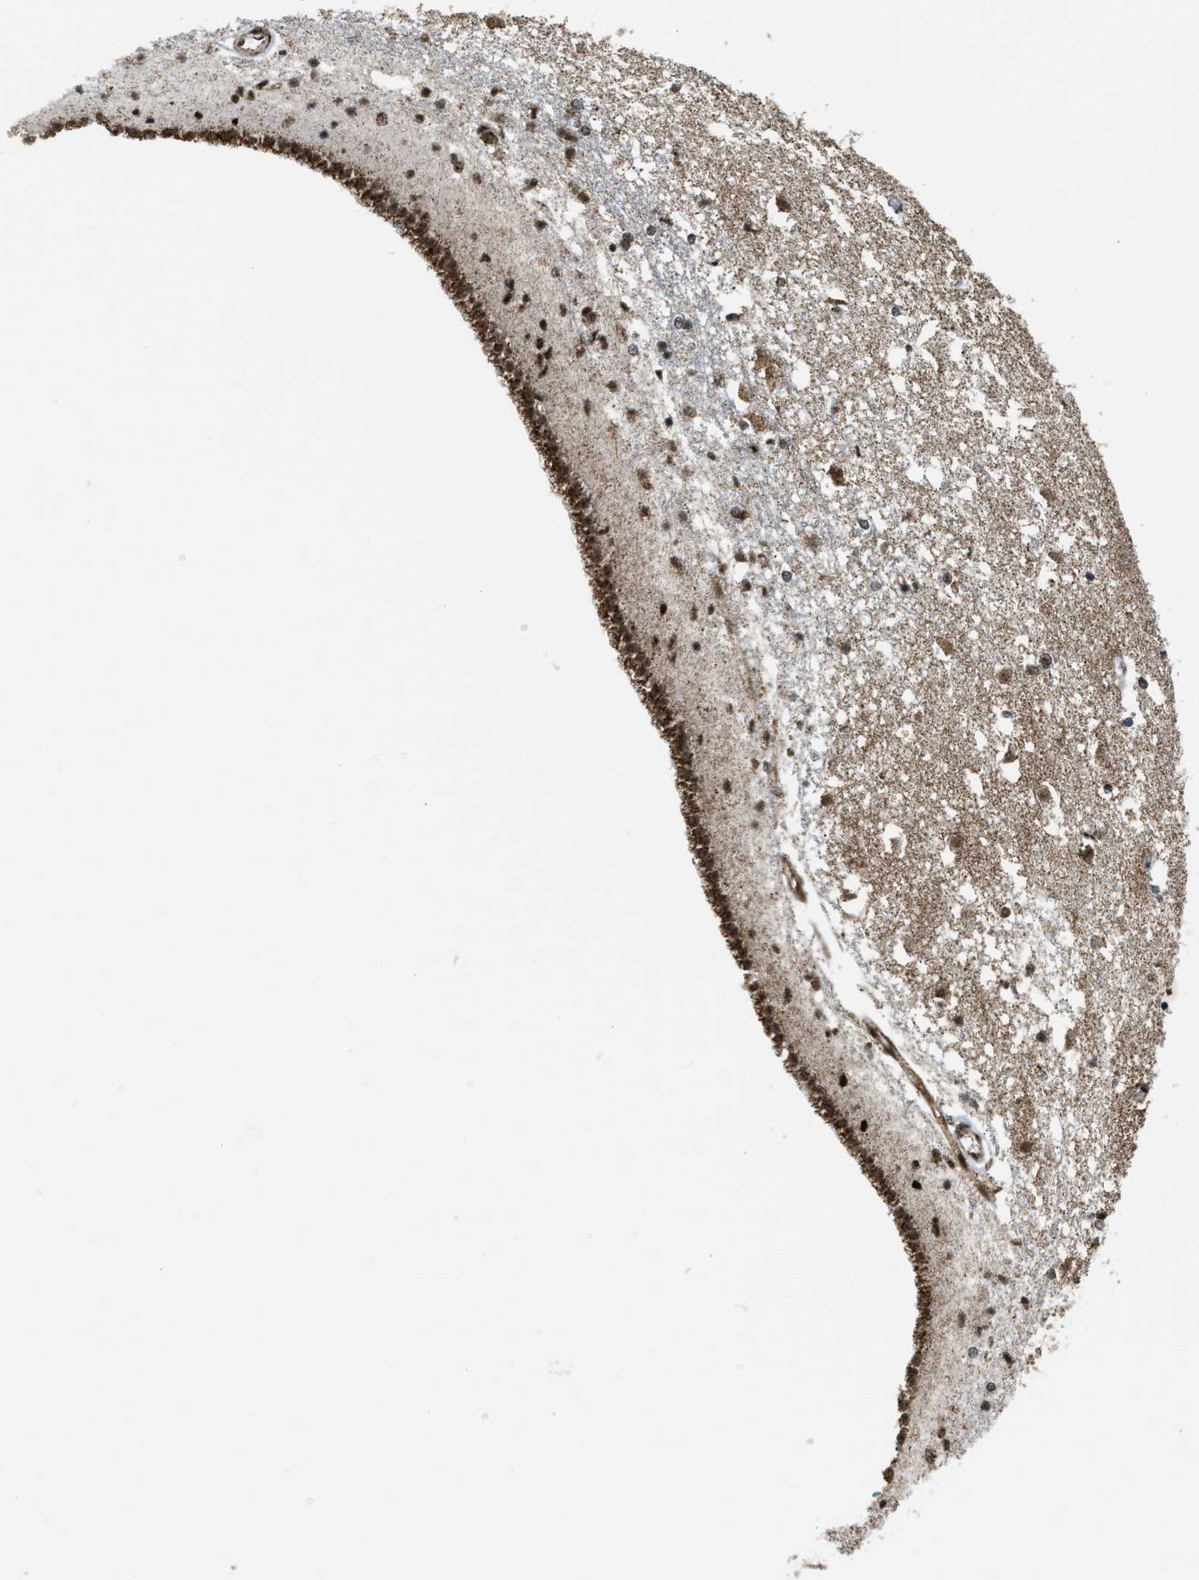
{"staining": {"intensity": "moderate", "quantity": "25%-75%", "location": "cytoplasmic/membranous,nuclear"}, "tissue": "caudate", "cell_type": "Glial cells", "image_type": "normal", "snomed": [{"axis": "morphology", "description": "Normal tissue, NOS"}, {"axis": "topography", "description": "Lateral ventricle wall"}], "caption": "Immunohistochemistry (IHC) histopathology image of normal caudate: human caudate stained using immunohistochemistry (IHC) displays medium levels of moderate protein expression localized specifically in the cytoplasmic/membranous,nuclear of glial cells, appearing as a cytoplasmic/membranous,nuclear brown color.", "gene": "GABPB1", "patient": {"sex": "male", "age": 45}}